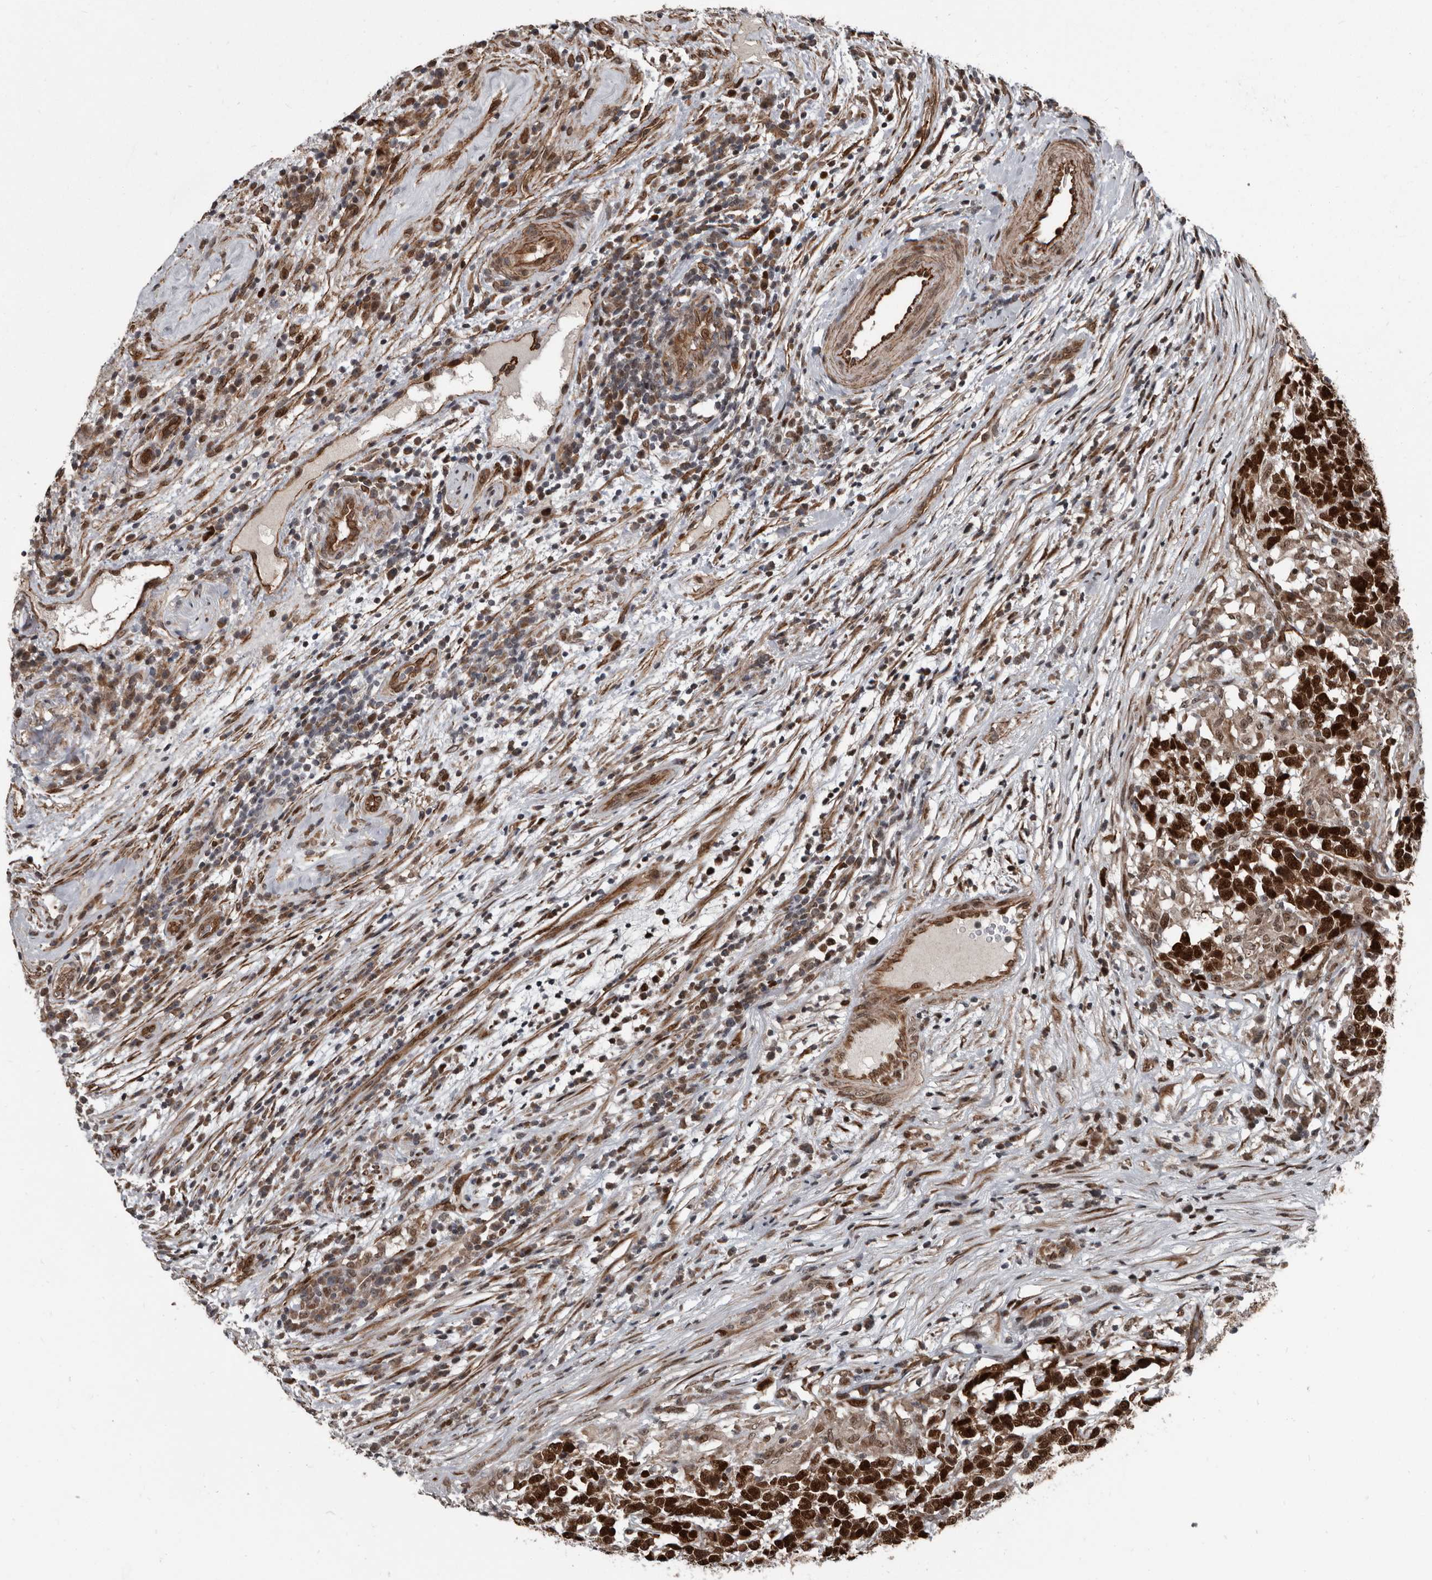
{"staining": {"intensity": "strong", "quantity": ">75%", "location": "nuclear"}, "tissue": "testis cancer", "cell_type": "Tumor cells", "image_type": "cancer", "snomed": [{"axis": "morphology", "description": "Carcinoma, Embryonal, NOS"}, {"axis": "topography", "description": "Testis"}], "caption": "Tumor cells reveal high levels of strong nuclear positivity in about >75% of cells in testis embryonal carcinoma.", "gene": "CHD1L", "patient": {"sex": "male", "age": 26}}